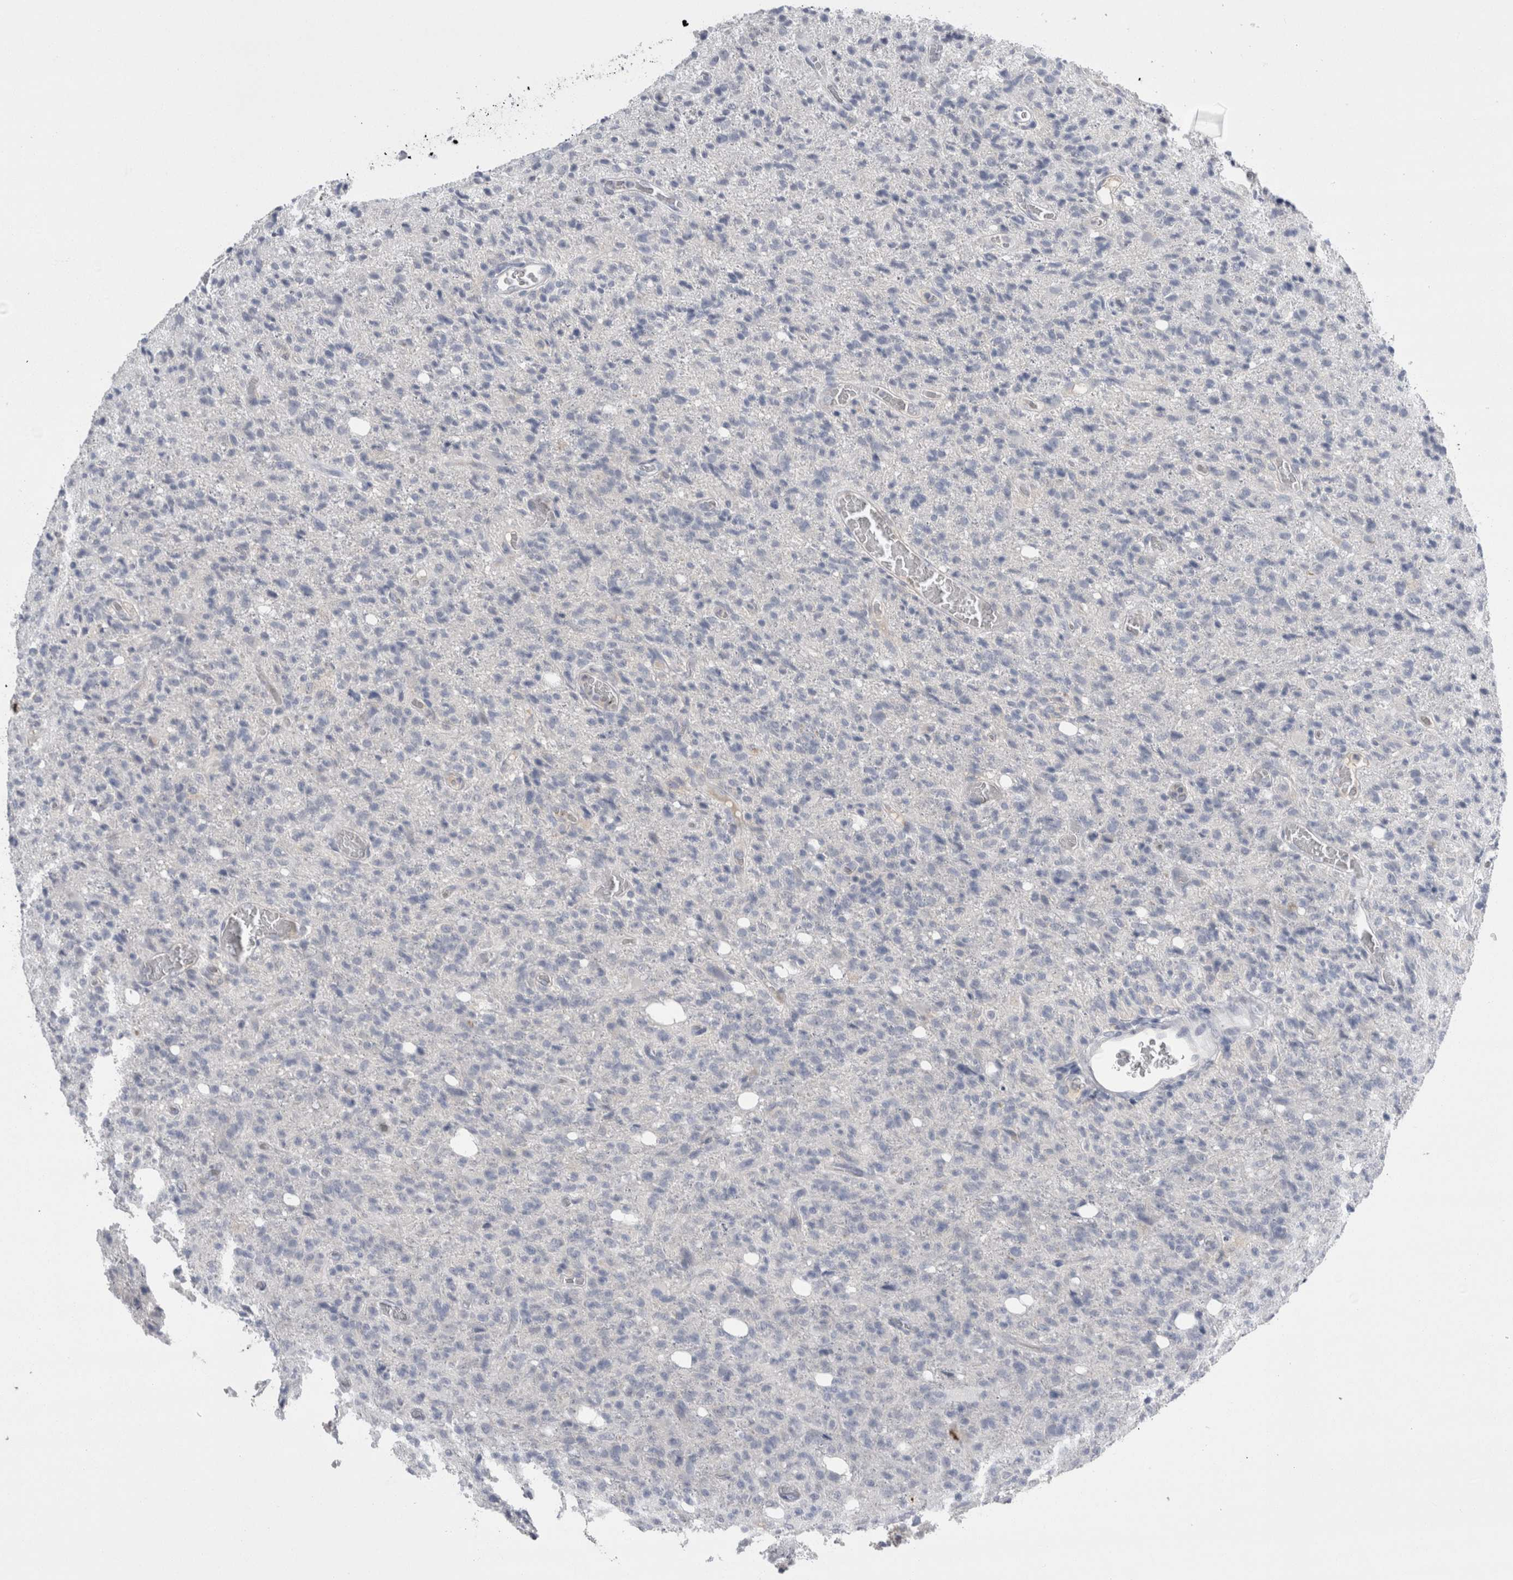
{"staining": {"intensity": "negative", "quantity": "none", "location": "none"}, "tissue": "glioma", "cell_type": "Tumor cells", "image_type": "cancer", "snomed": [{"axis": "morphology", "description": "Glioma, malignant, High grade"}, {"axis": "topography", "description": "Brain"}], "caption": "Tumor cells show no significant protein positivity in glioma.", "gene": "REG1A", "patient": {"sex": "female", "age": 57}}